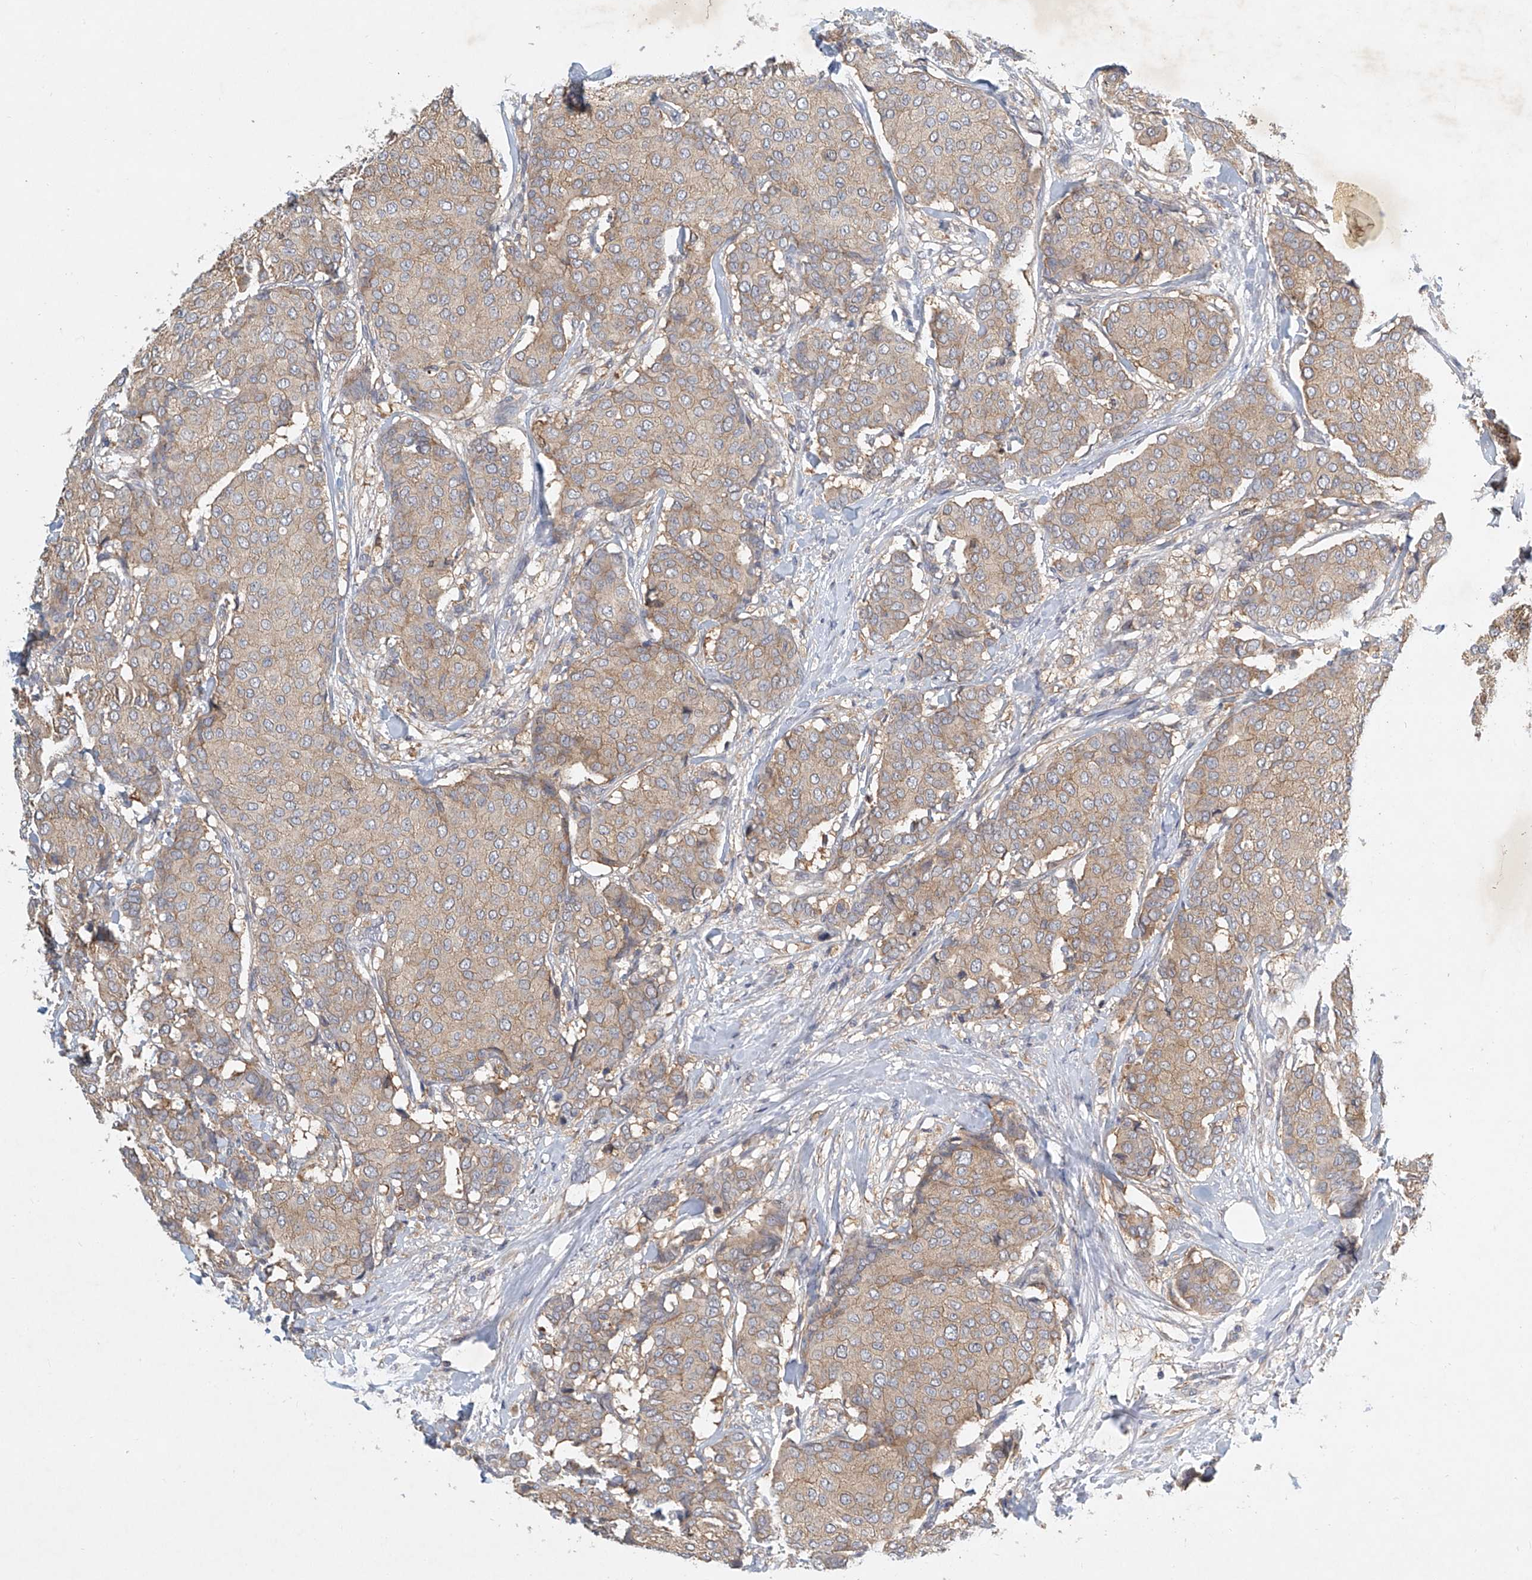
{"staining": {"intensity": "weak", "quantity": "25%-75%", "location": "cytoplasmic/membranous"}, "tissue": "breast cancer", "cell_type": "Tumor cells", "image_type": "cancer", "snomed": [{"axis": "morphology", "description": "Duct carcinoma"}, {"axis": "topography", "description": "Breast"}], "caption": "The immunohistochemical stain shows weak cytoplasmic/membranous expression in tumor cells of breast cancer tissue.", "gene": "CARMIL1", "patient": {"sex": "female", "age": 75}}